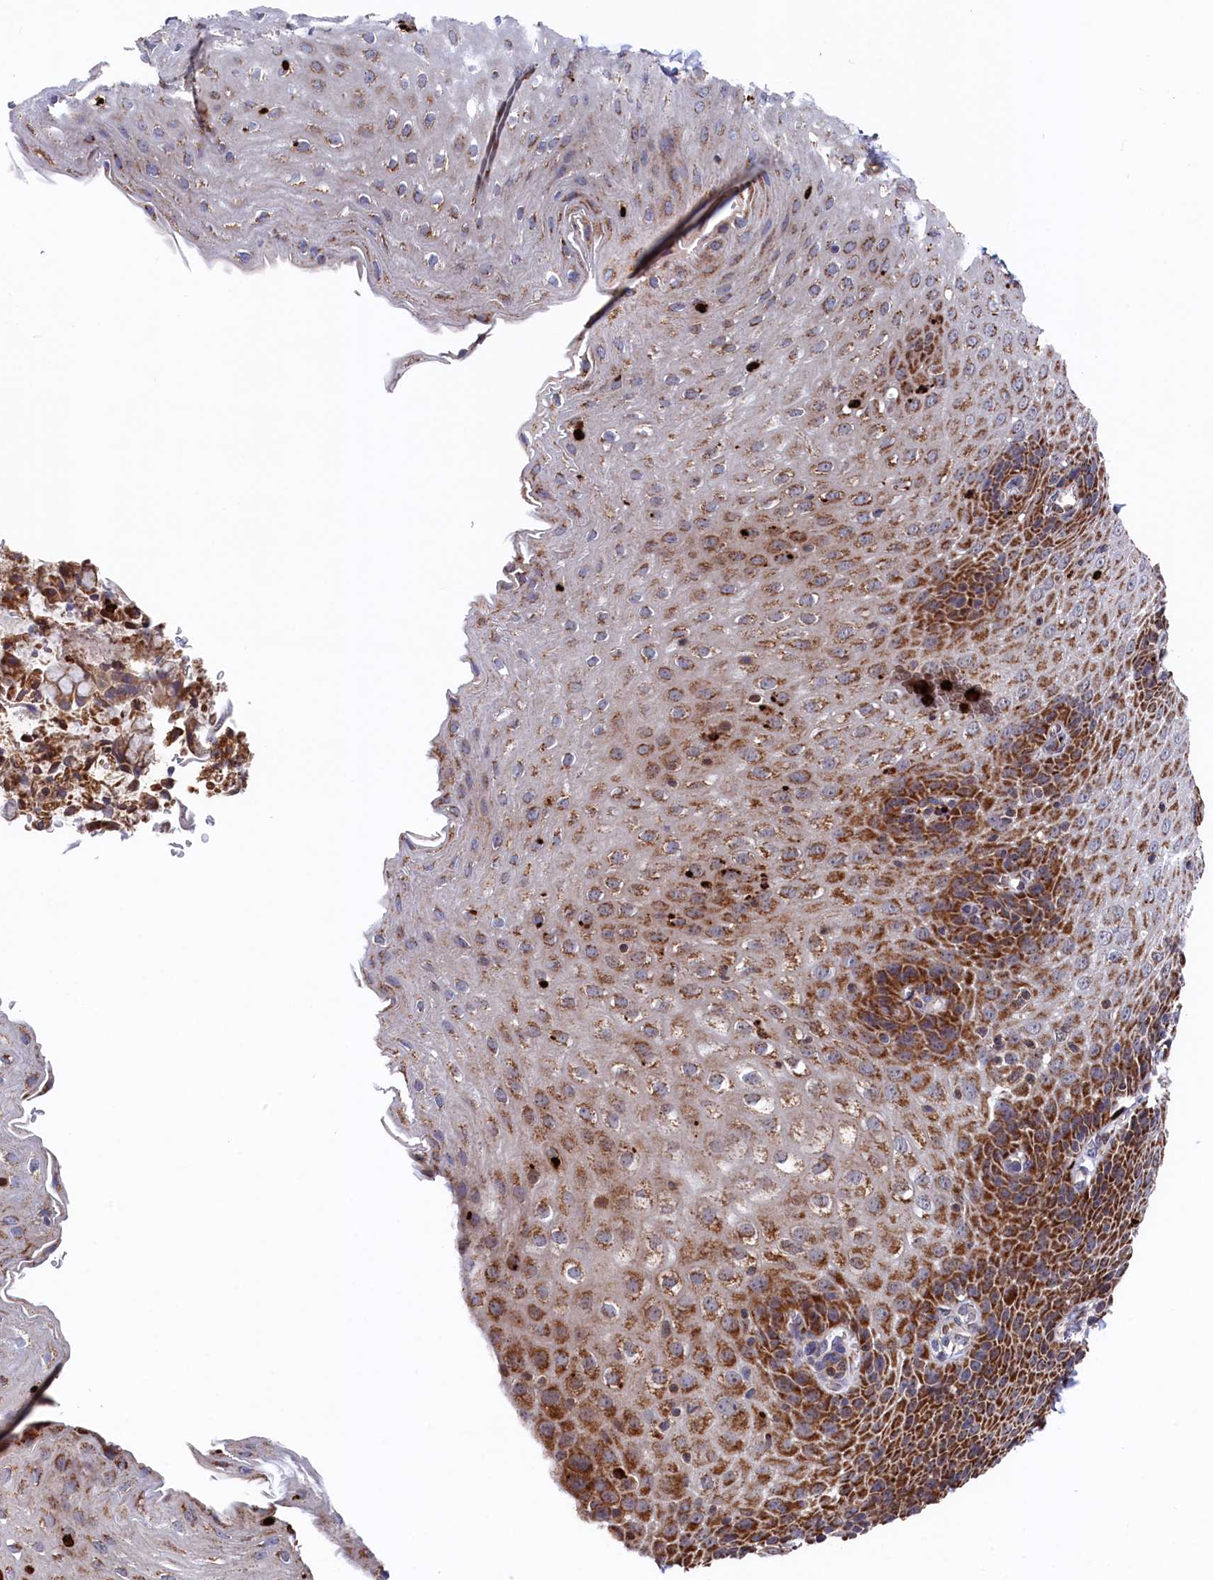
{"staining": {"intensity": "moderate", "quantity": ">75%", "location": "cytoplasmic/membranous"}, "tissue": "esophagus", "cell_type": "Squamous epithelial cells", "image_type": "normal", "snomed": [{"axis": "morphology", "description": "Normal tissue, NOS"}, {"axis": "topography", "description": "Esophagus"}], "caption": "IHC photomicrograph of benign esophagus stained for a protein (brown), which exhibits medium levels of moderate cytoplasmic/membranous staining in about >75% of squamous epithelial cells.", "gene": "CHCHD1", "patient": {"sex": "female", "age": 61}}